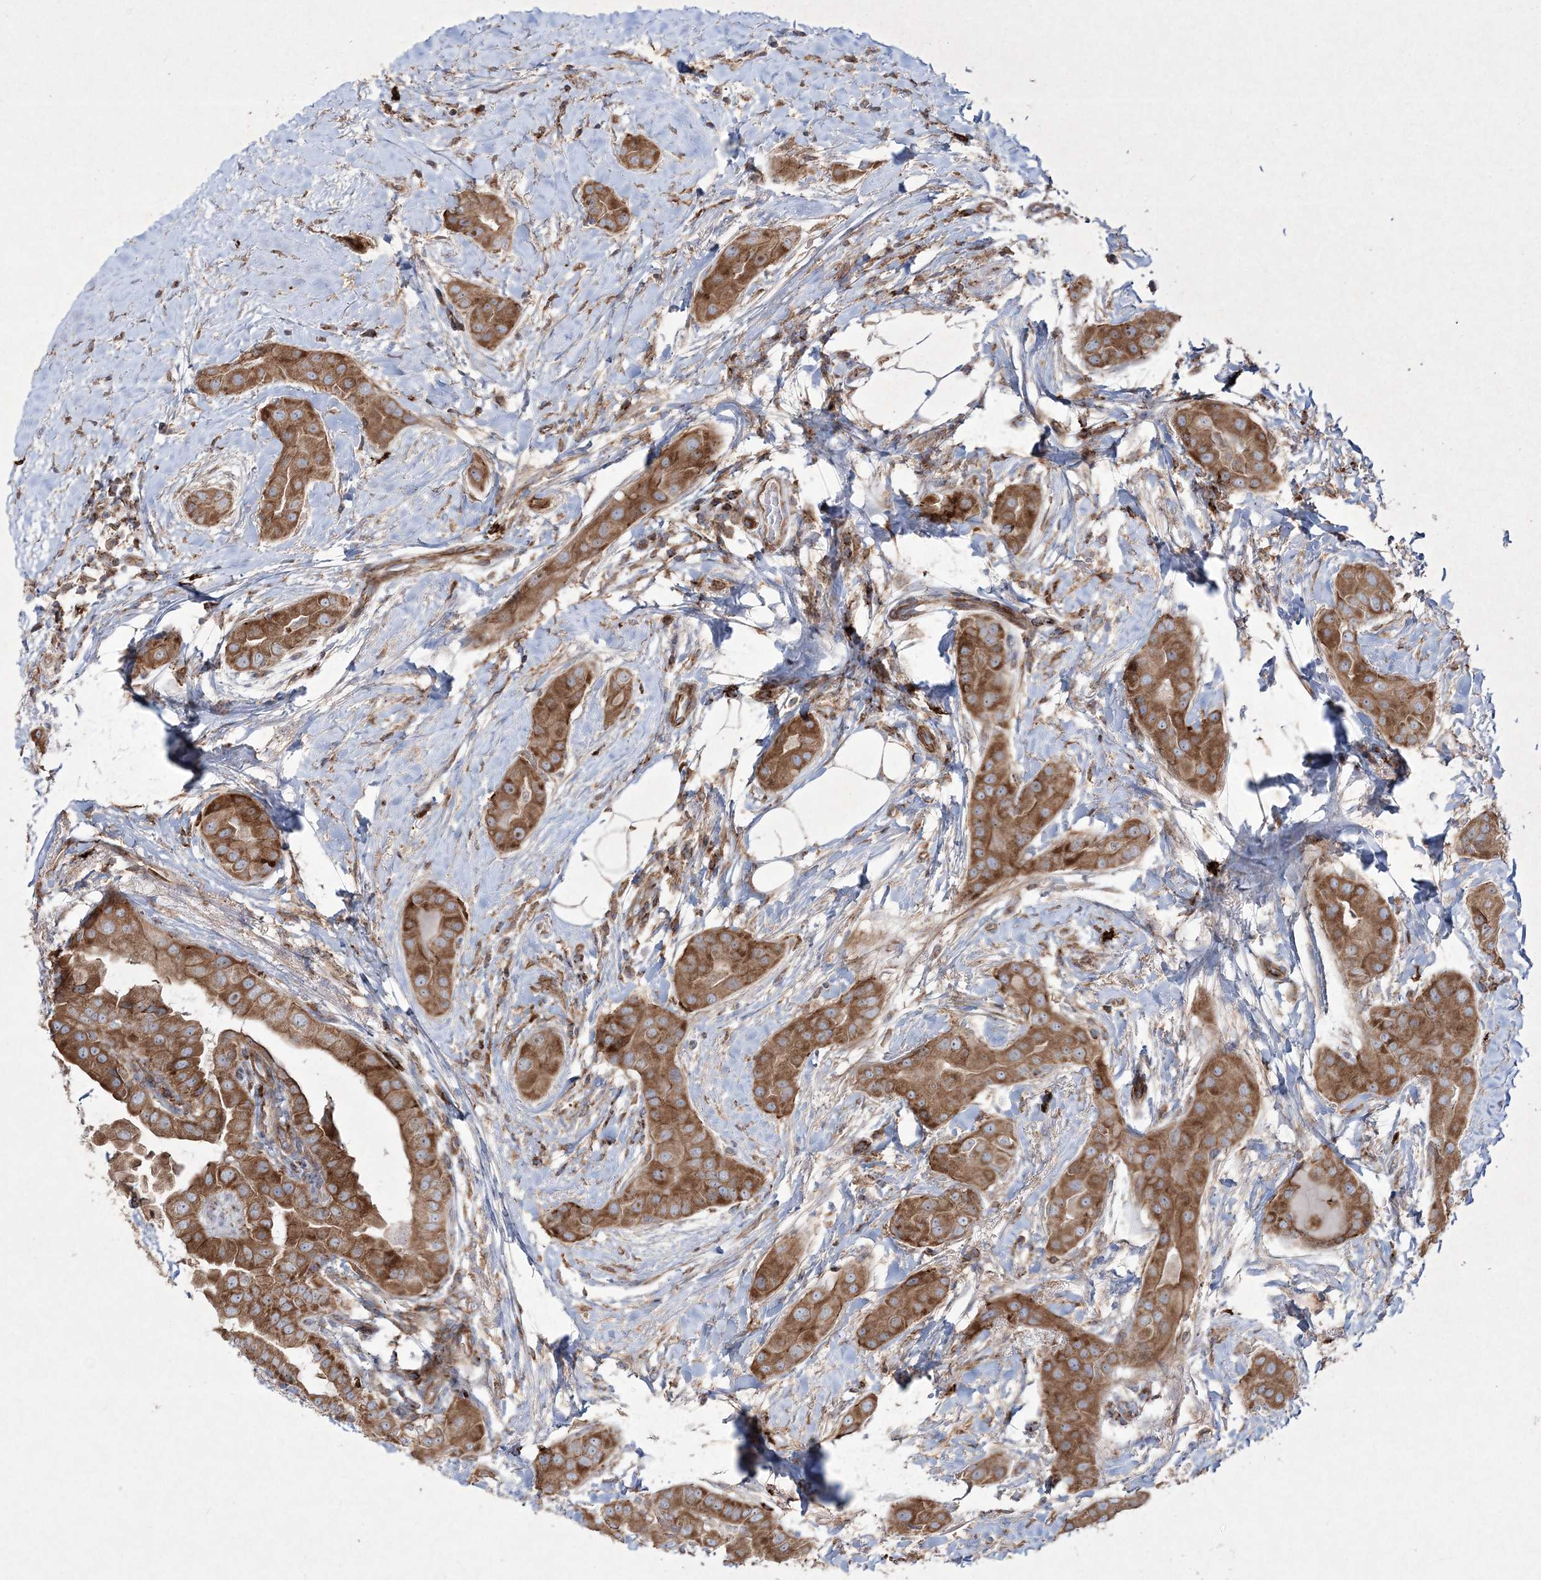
{"staining": {"intensity": "moderate", "quantity": ">75%", "location": "cytoplasmic/membranous,nuclear"}, "tissue": "thyroid cancer", "cell_type": "Tumor cells", "image_type": "cancer", "snomed": [{"axis": "morphology", "description": "Papillary adenocarcinoma, NOS"}, {"axis": "topography", "description": "Thyroid gland"}], "caption": "Immunohistochemistry (IHC) staining of thyroid cancer, which displays medium levels of moderate cytoplasmic/membranous and nuclear positivity in about >75% of tumor cells indicating moderate cytoplasmic/membranous and nuclear protein expression. The staining was performed using DAB (brown) for protein detection and nuclei were counterstained in hematoxylin (blue).", "gene": "RICTOR", "patient": {"sex": "male", "age": 33}}